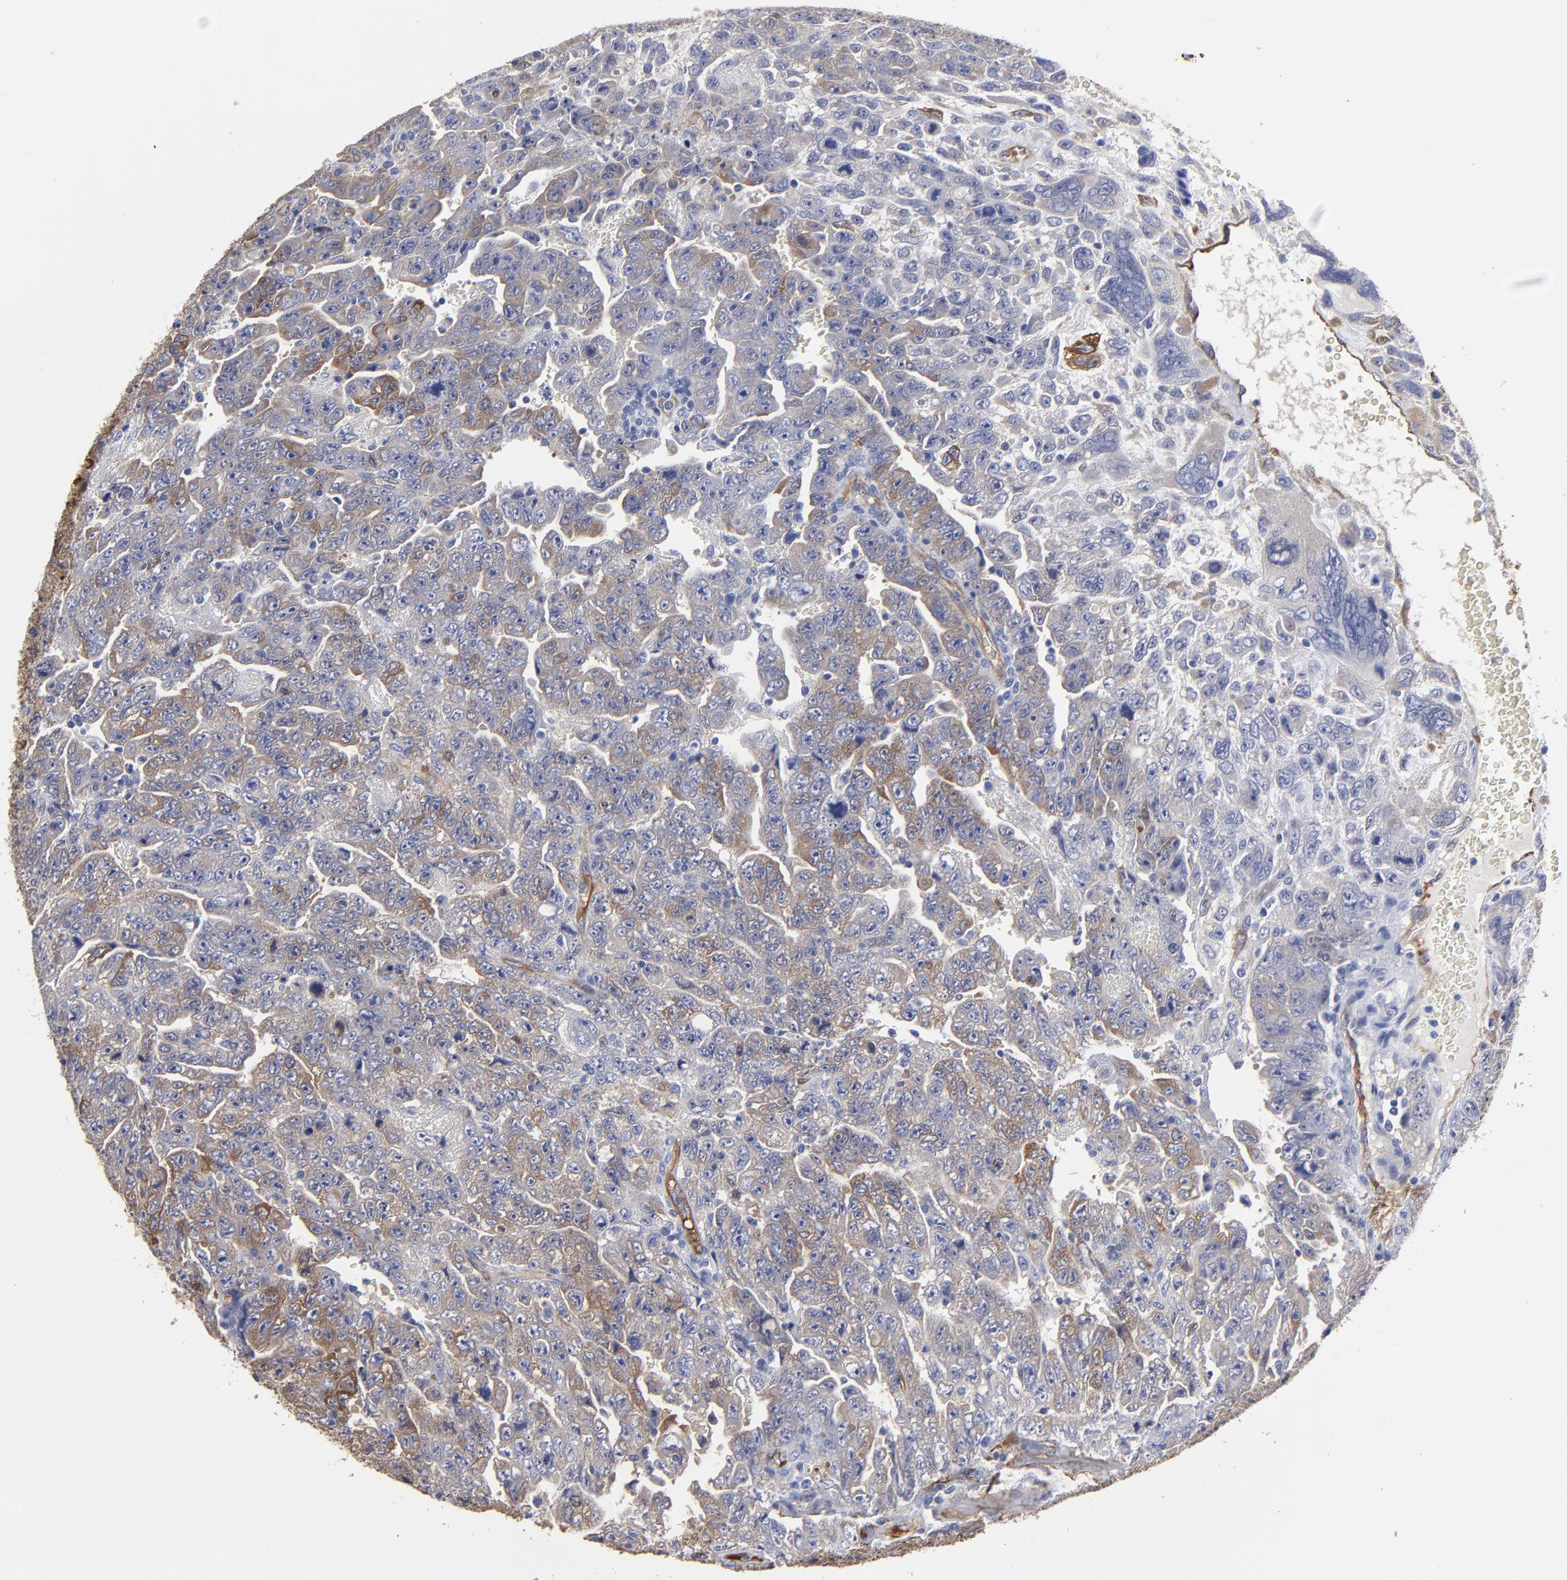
{"staining": {"intensity": "moderate", "quantity": "<25%", "location": "cytoplasmic/membranous"}, "tissue": "testis cancer", "cell_type": "Tumor cells", "image_type": "cancer", "snomed": [{"axis": "morphology", "description": "Carcinoma, Embryonal, NOS"}, {"axis": "topography", "description": "Testis"}], "caption": "An image showing moderate cytoplasmic/membranous staining in about <25% of tumor cells in testis cancer (embryonal carcinoma), as visualized by brown immunohistochemical staining.", "gene": "CILP", "patient": {"sex": "male", "age": 28}}